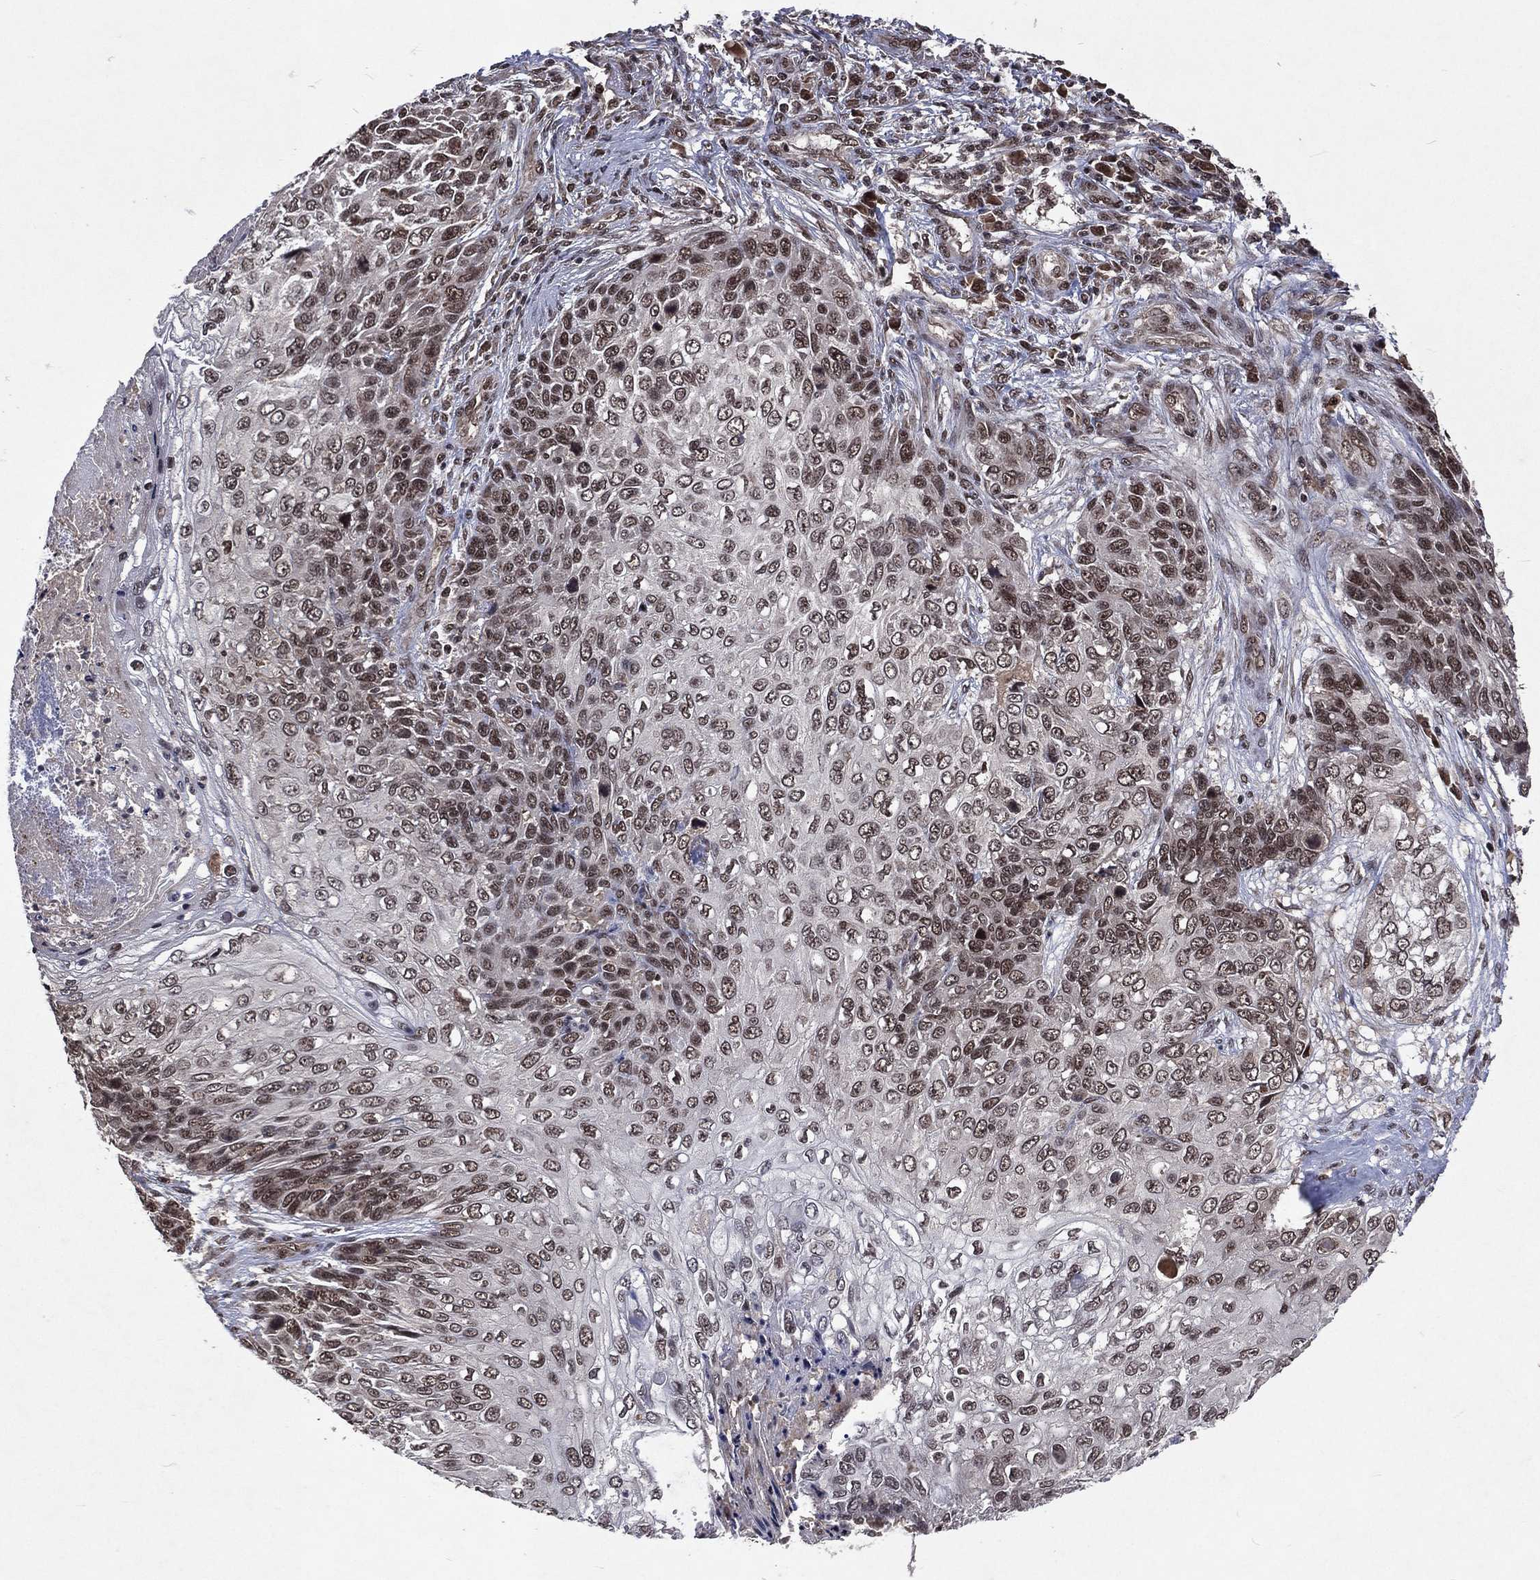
{"staining": {"intensity": "moderate", "quantity": "<25%", "location": "nuclear"}, "tissue": "skin cancer", "cell_type": "Tumor cells", "image_type": "cancer", "snomed": [{"axis": "morphology", "description": "Squamous cell carcinoma, NOS"}, {"axis": "topography", "description": "Skin"}], "caption": "A photomicrograph of skin squamous cell carcinoma stained for a protein reveals moderate nuclear brown staining in tumor cells. (brown staining indicates protein expression, while blue staining denotes nuclei).", "gene": "DMAP1", "patient": {"sex": "male", "age": 92}}